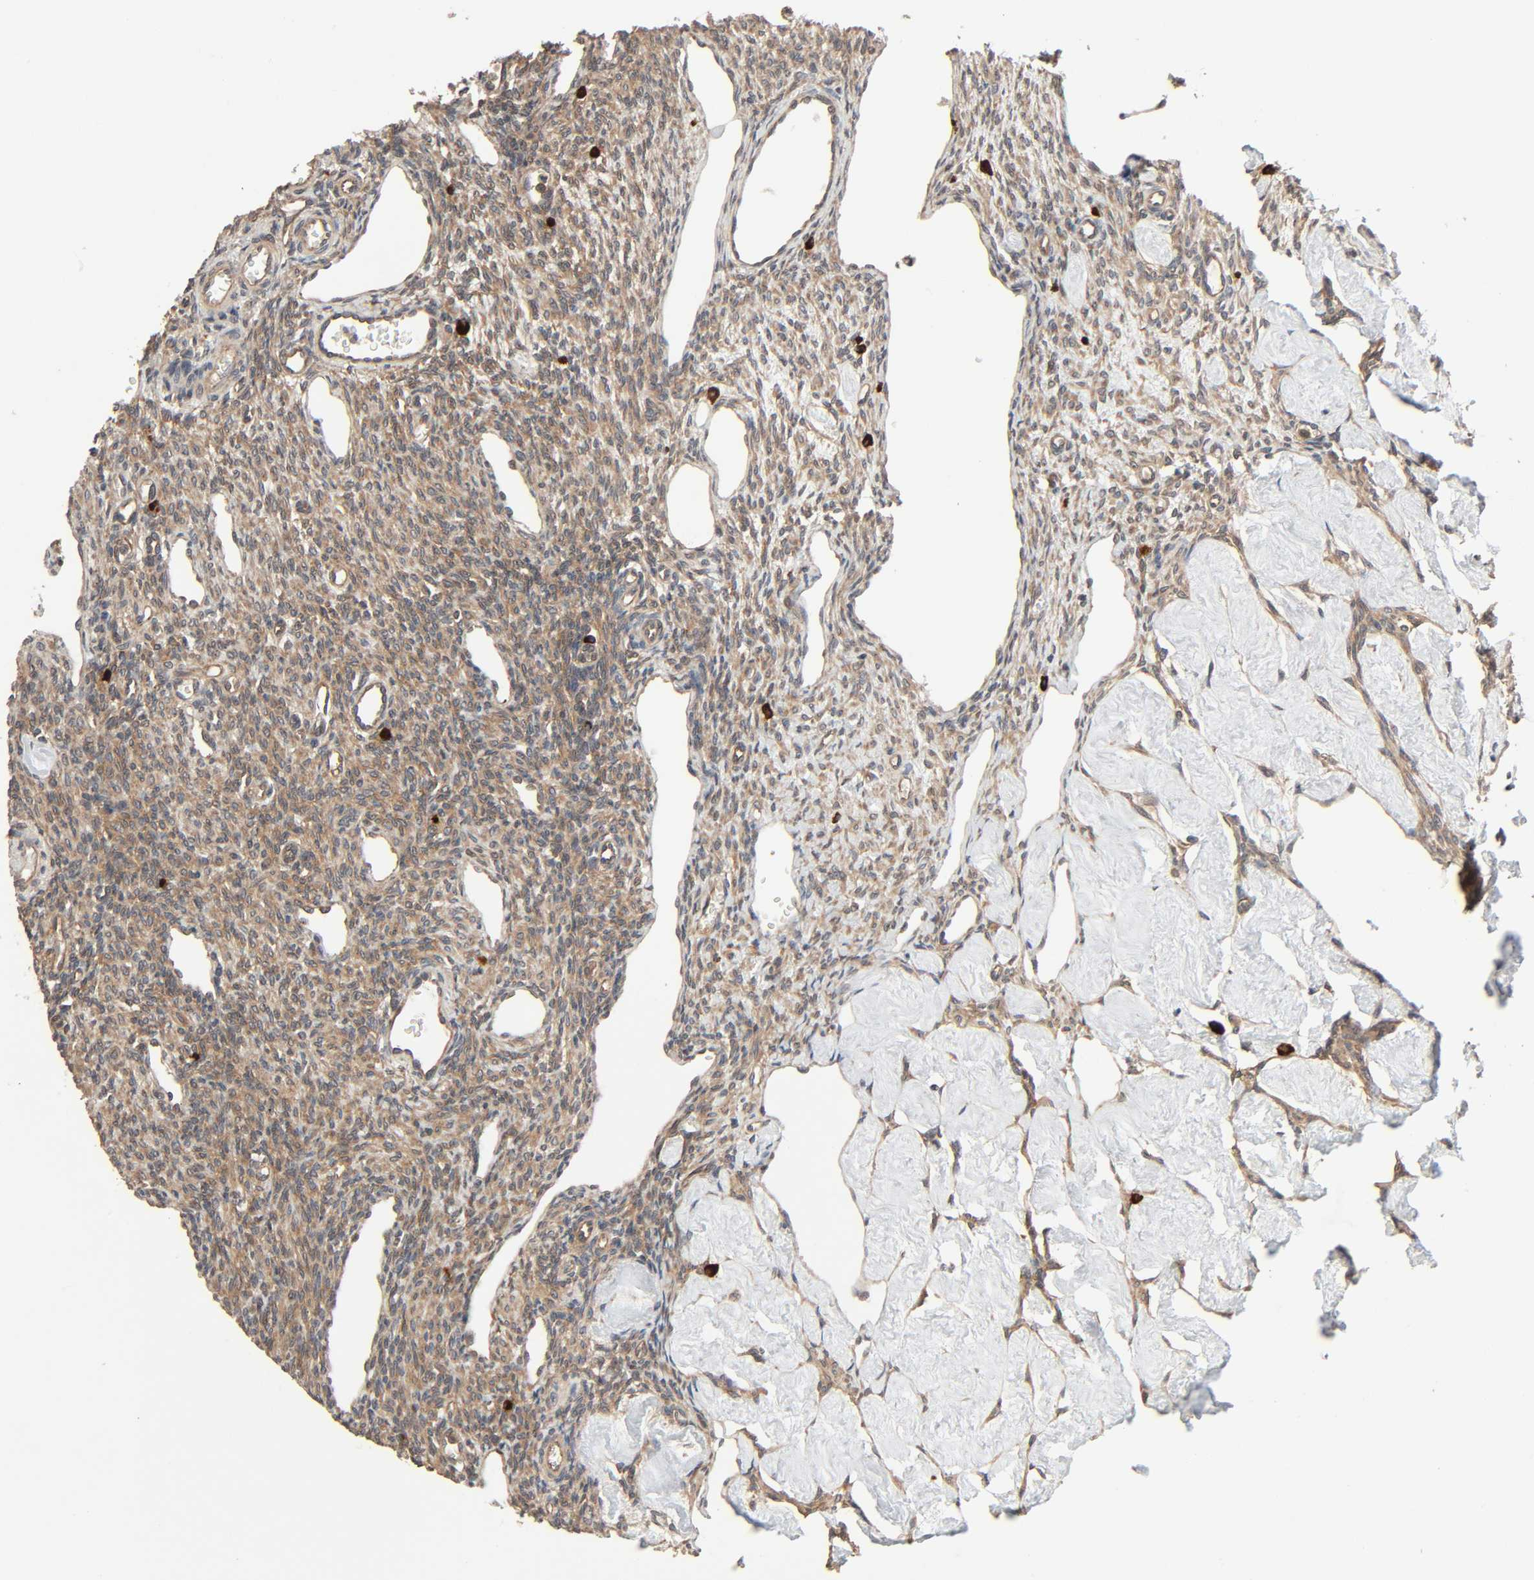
{"staining": {"intensity": "moderate", "quantity": ">75%", "location": "cytoplasmic/membranous"}, "tissue": "ovary", "cell_type": "Ovarian stroma cells", "image_type": "normal", "snomed": [{"axis": "morphology", "description": "Normal tissue, NOS"}, {"axis": "topography", "description": "Ovary"}], "caption": "Ovary stained with DAB (3,3'-diaminobenzidine) IHC reveals medium levels of moderate cytoplasmic/membranous positivity in about >75% of ovarian stroma cells. (IHC, brightfield microscopy, high magnification).", "gene": "PPP2R1B", "patient": {"sex": "female", "age": 33}}